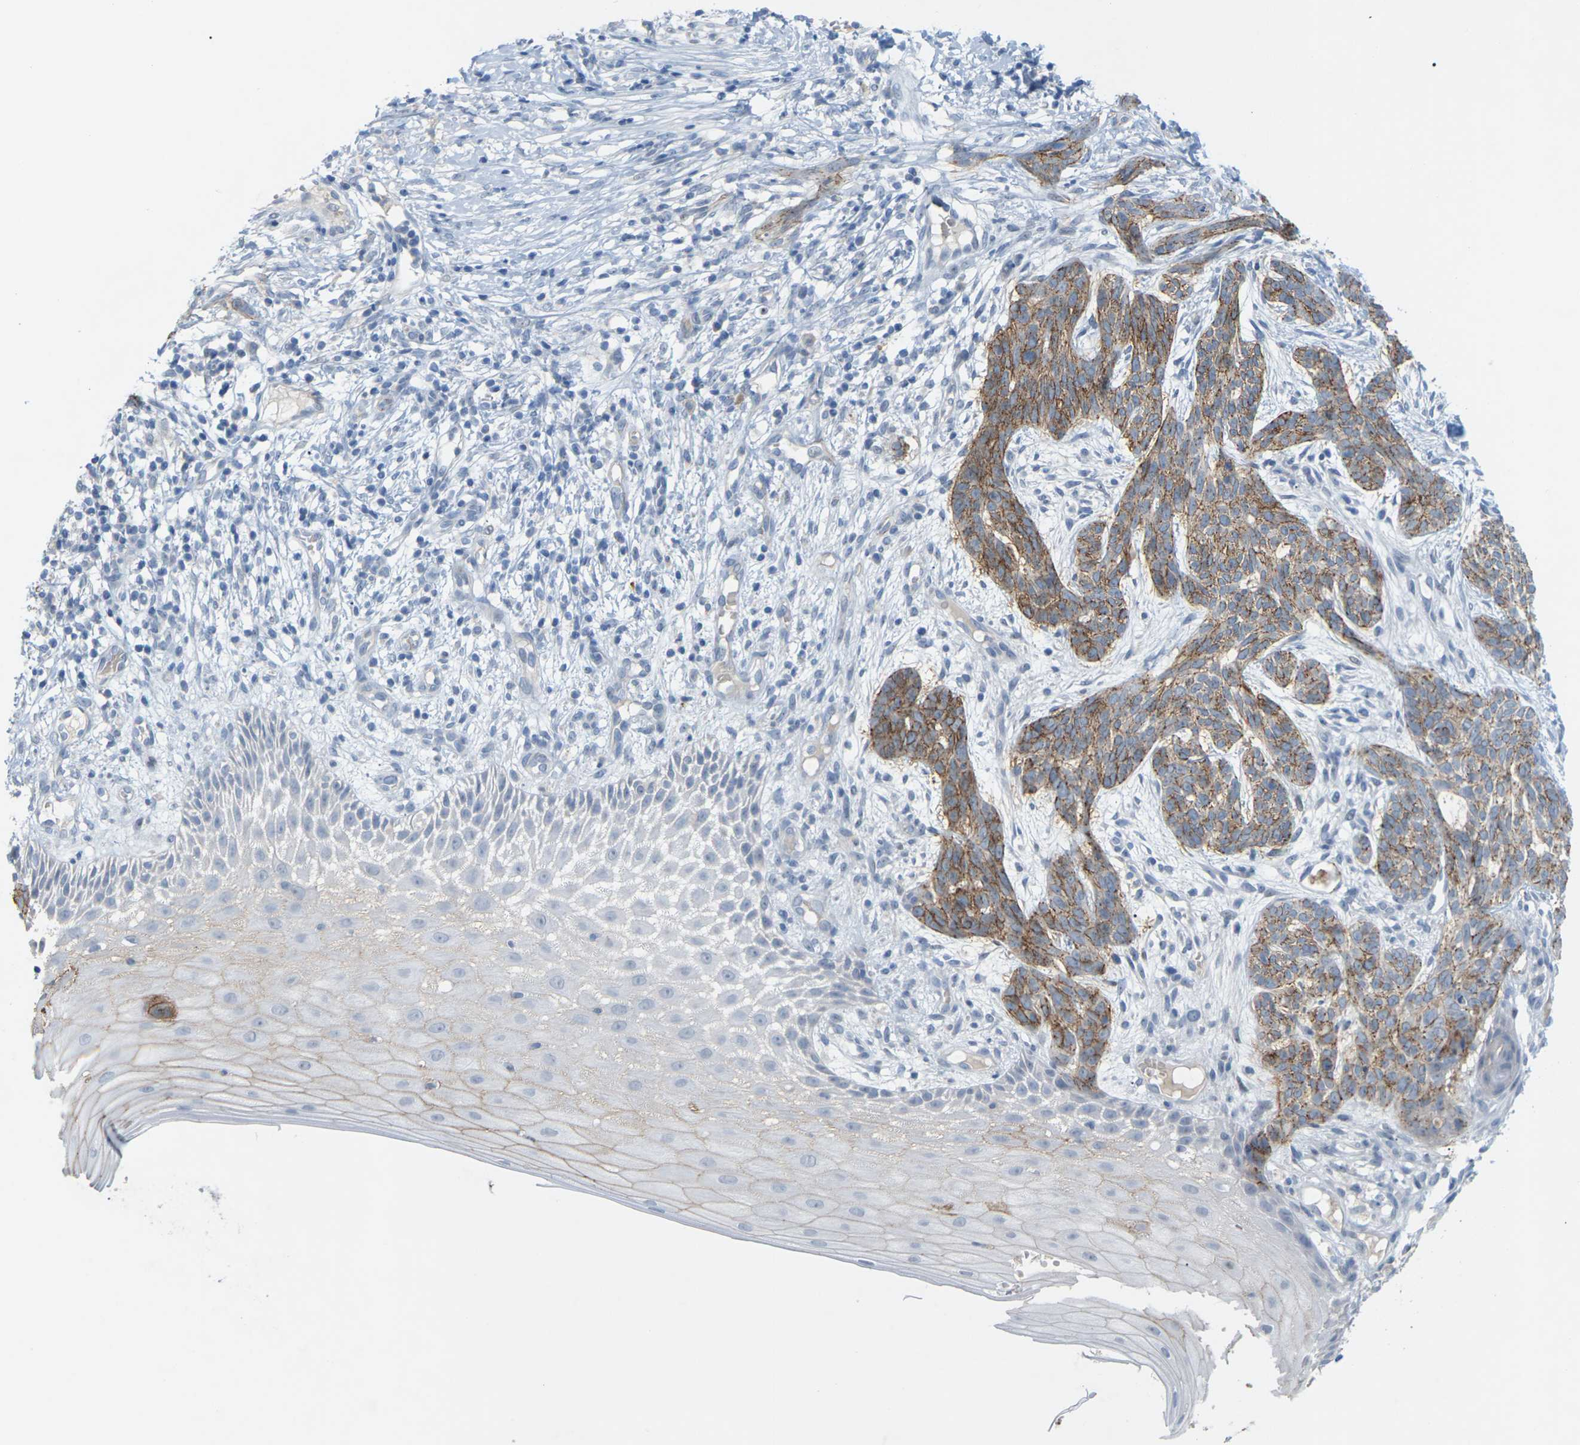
{"staining": {"intensity": "moderate", "quantity": ">75%", "location": "cytoplasmic/membranous"}, "tissue": "skin cancer", "cell_type": "Tumor cells", "image_type": "cancer", "snomed": [{"axis": "morphology", "description": "Basal cell carcinoma"}, {"axis": "topography", "description": "Skin"}], "caption": "Immunohistochemistry staining of basal cell carcinoma (skin), which displays medium levels of moderate cytoplasmic/membranous staining in about >75% of tumor cells indicating moderate cytoplasmic/membranous protein expression. The staining was performed using DAB (brown) for protein detection and nuclei were counterstained in hematoxylin (blue).", "gene": "CLDN3", "patient": {"sex": "female", "age": 59}}